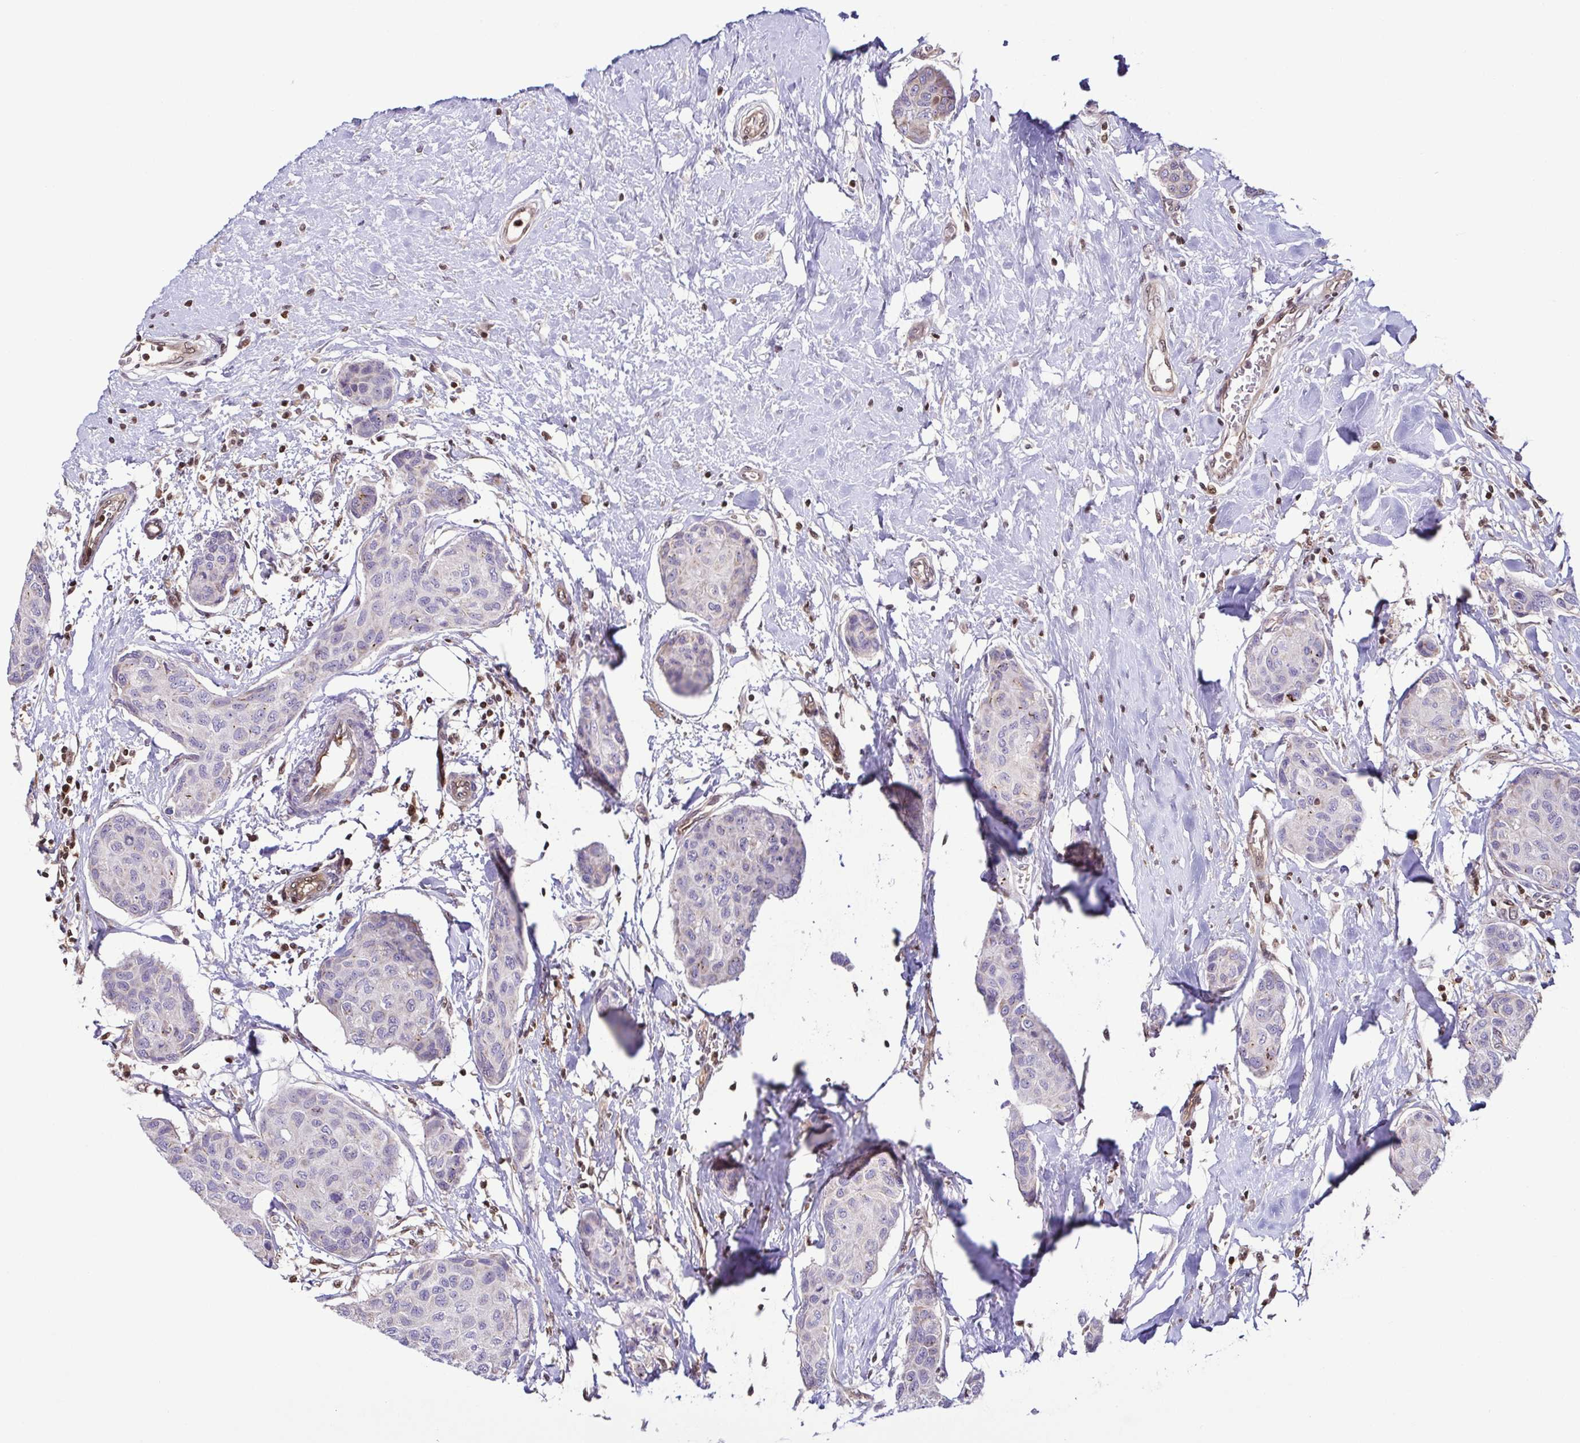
{"staining": {"intensity": "negative", "quantity": "none", "location": "none"}, "tissue": "breast cancer", "cell_type": "Tumor cells", "image_type": "cancer", "snomed": [{"axis": "morphology", "description": "Duct carcinoma"}, {"axis": "topography", "description": "Breast"}], "caption": "Immunohistochemistry (IHC) micrograph of breast cancer (invasive ductal carcinoma) stained for a protein (brown), which displays no staining in tumor cells.", "gene": "PSMB9", "patient": {"sex": "female", "age": 80}}